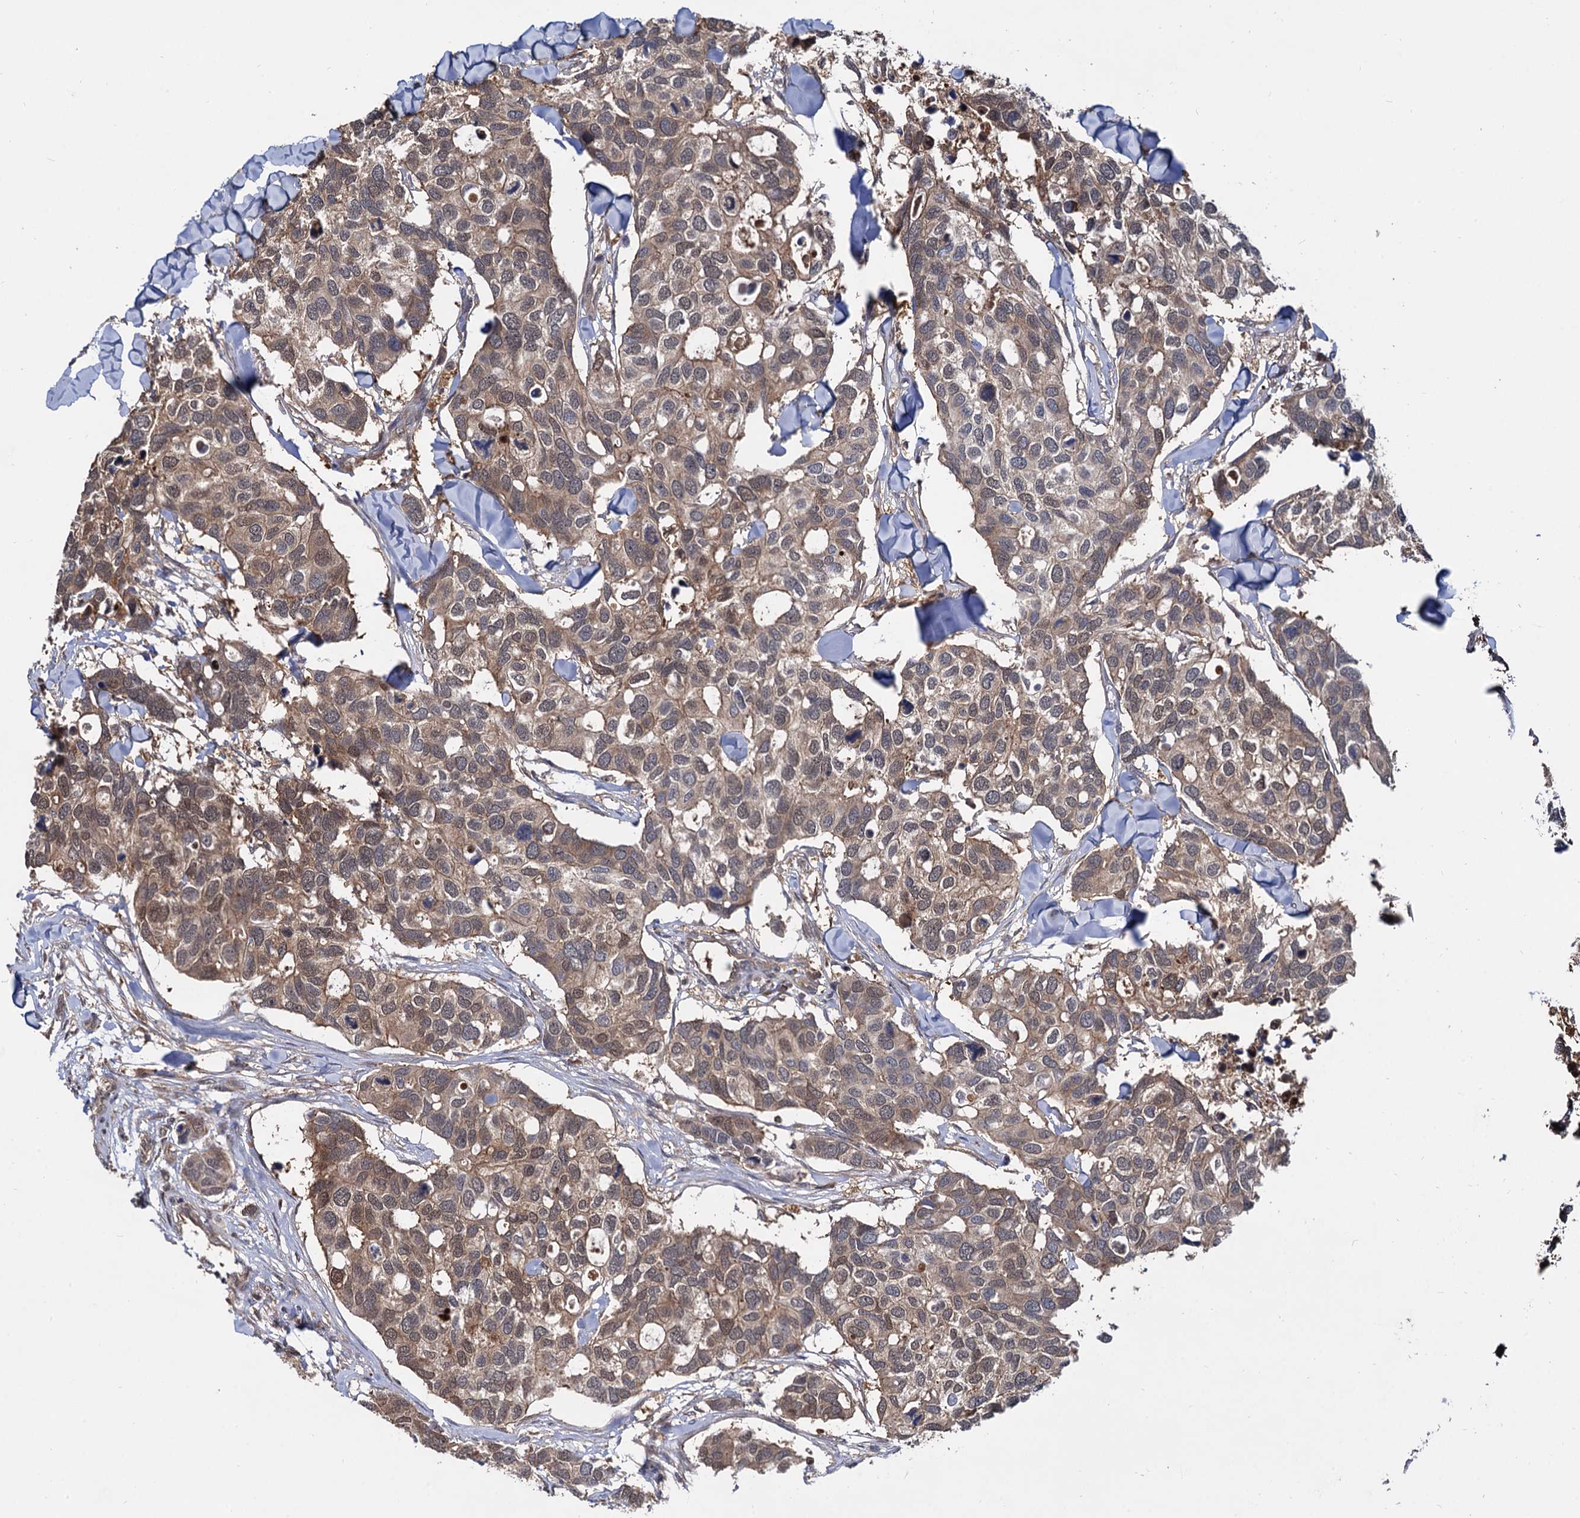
{"staining": {"intensity": "moderate", "quantity": "25%-75%", "location": "cytoplasmic/membranous,nuclear"}, "tissue": "breast cancer", "cell_type": "Tumor cells", "image_type": "cancer", "snomed": [{"axis": "morphology", "description": "Duct carcinoma"}, {"axis": "topography", "description": "Breast"}], "caption": "Breast invasive ductal carcinoma stained for a protein (brown) shows moderate cytoplasmic/membranous and nuclear positive staining in about 25%-75% of tumor cells.", "gene": "SELENOP", "patient": {"sex": "female", "age": 83}}